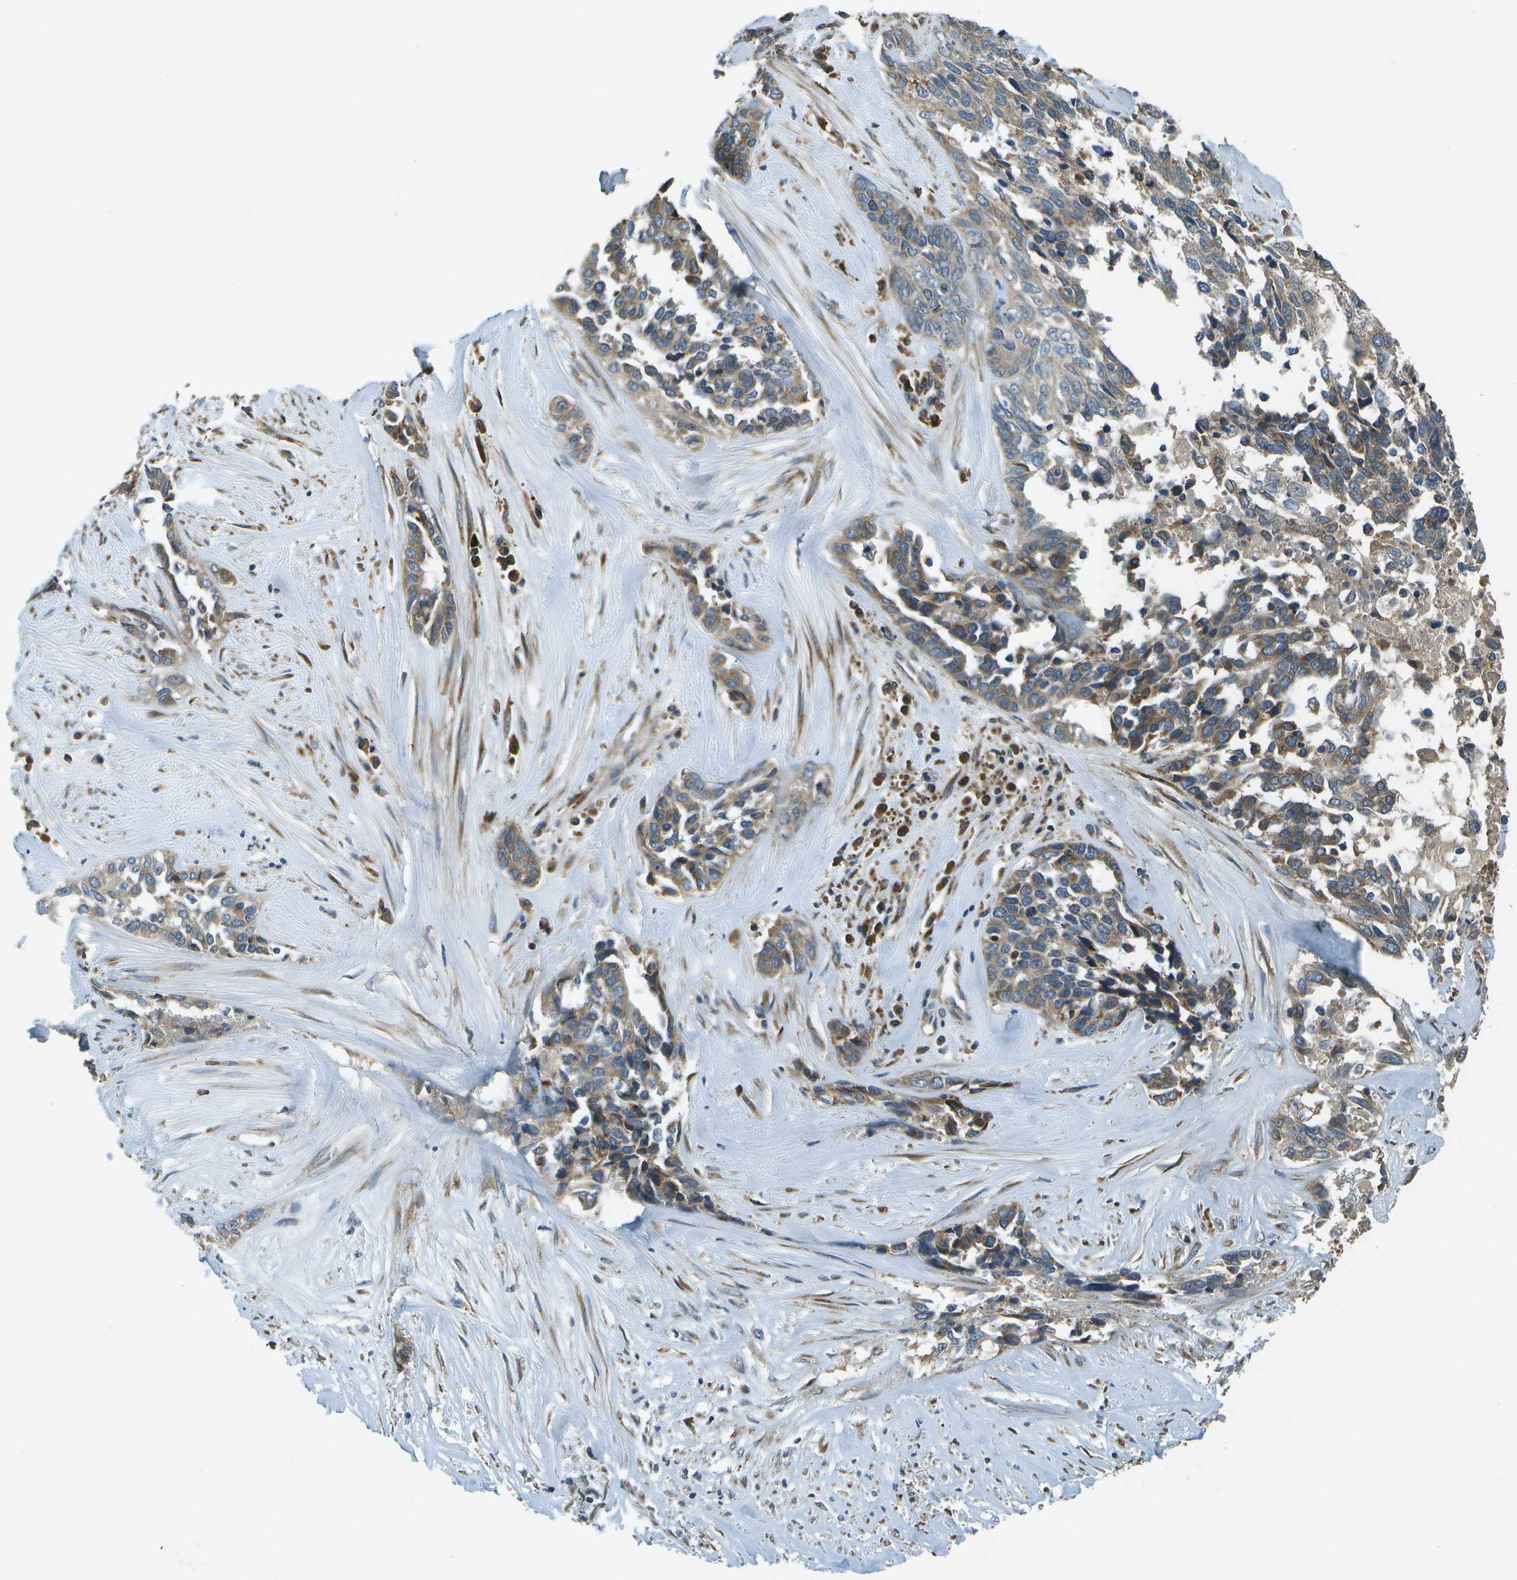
{"staining": {"intensity": "weak", "quantity": "25%-75%", "location": "cytoplasmic/membranous"}, "tissue": "ovarian cancer", "cell_type": "Tumor cells", "image_type": "cancer", "snomed": [{"axis": "morphology", "description": "Cystadenocarcinoma, serous, NOS"}, {"axis": "topography", "description": "Ovary"}], "caption": "The image displays staining of ovarian cancer (serous cystadenocarcinoma), revealing weak cytoplasmic/membranous protein positivity (brown color) within tumor cells.", "gene": "SAMSN1", "patient": {"sex": "female", "age": 44}}